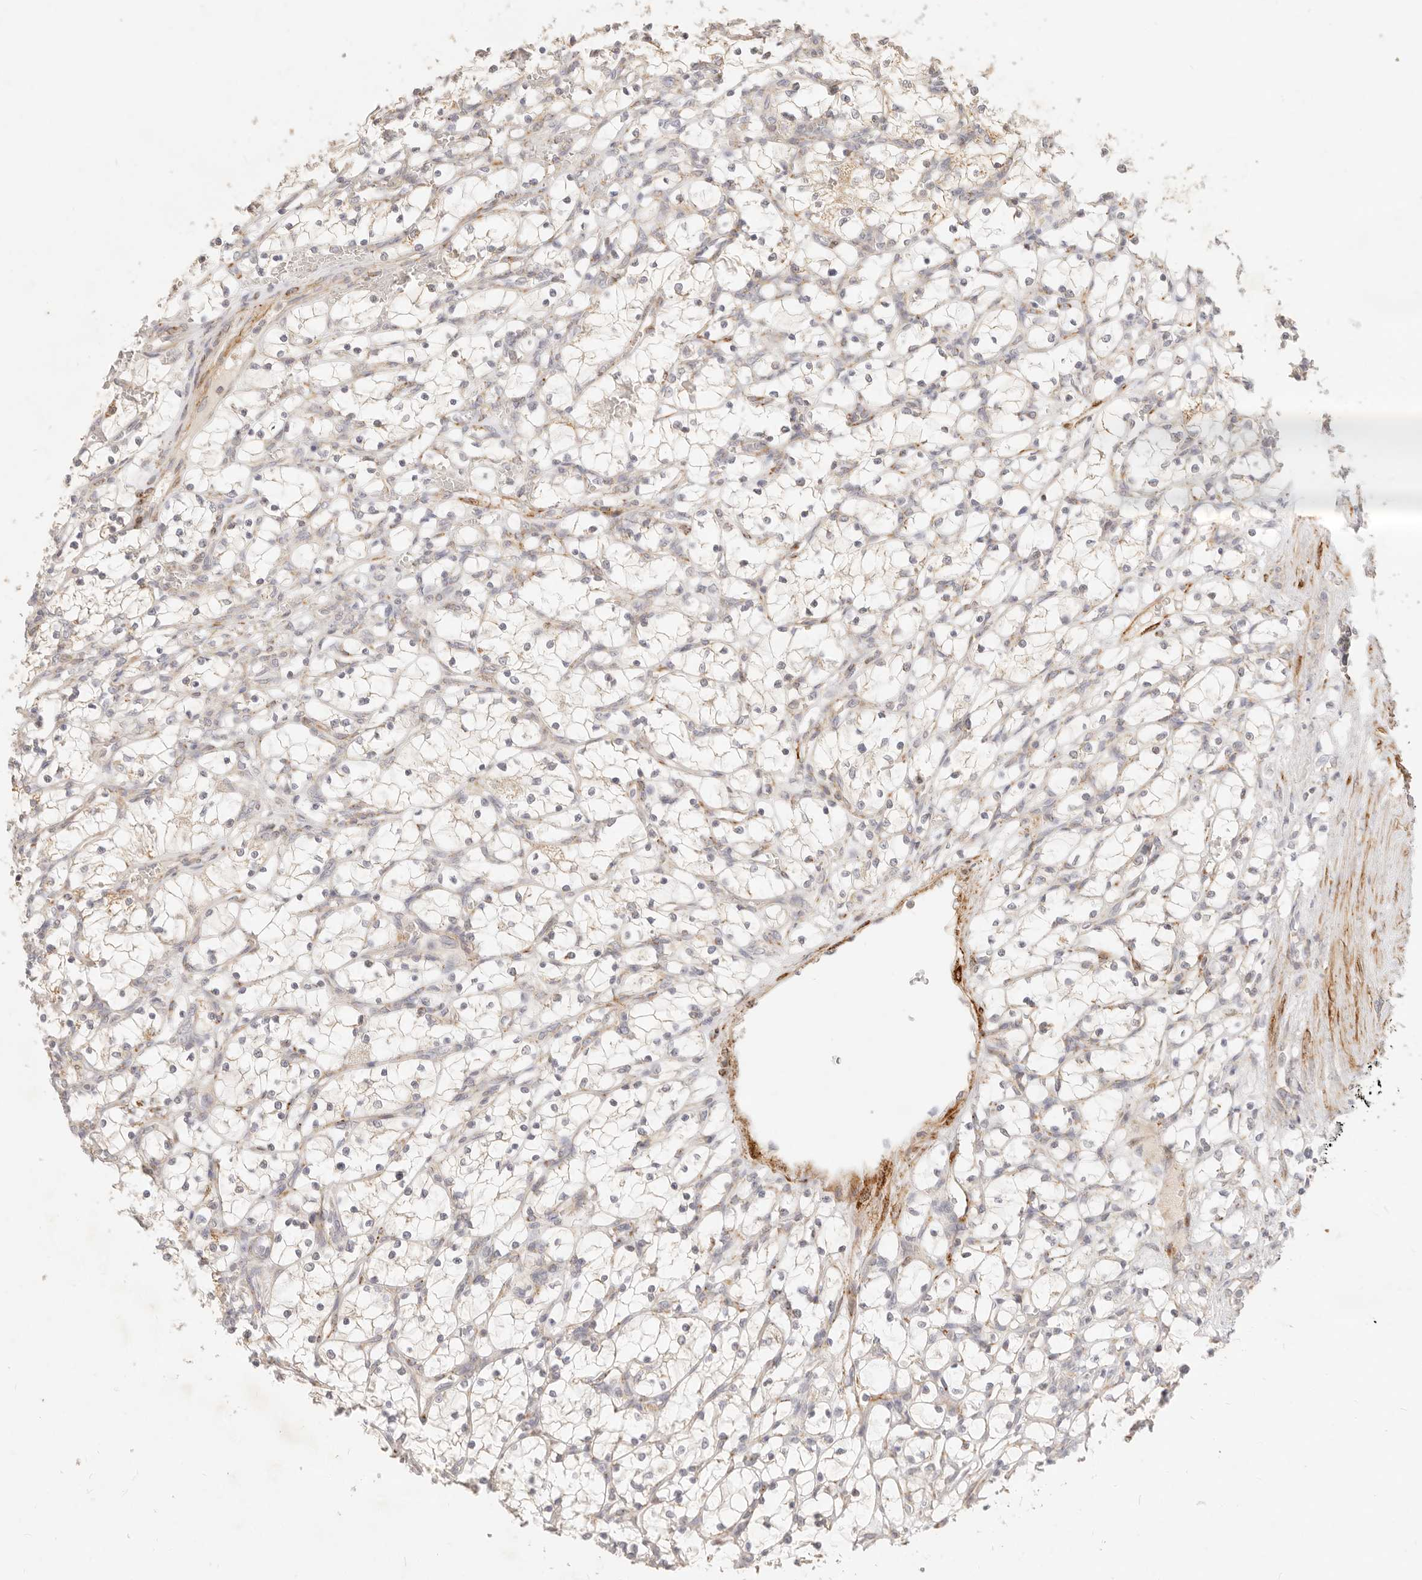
{"staining": {"intensity": "weak", "quantity": "<25%", "location": "cytoplasmic/membranous"}, "tissue": "renal cancer", "cell_type": "Tumor cells", "image_type": "cancer", "snomed": [{"axis": "morphology", "description": "Adenocarcinoma, NOS"}, {"axis": "topography", "description": "Kidney"}], "caption": "Tumor cells are negative for protein expression in human renal cancer (adenocarcinoma). Nuclei are stained in blue.", "gene": "RUBCNL", "patient": {"sex": "female", "age": 69}}